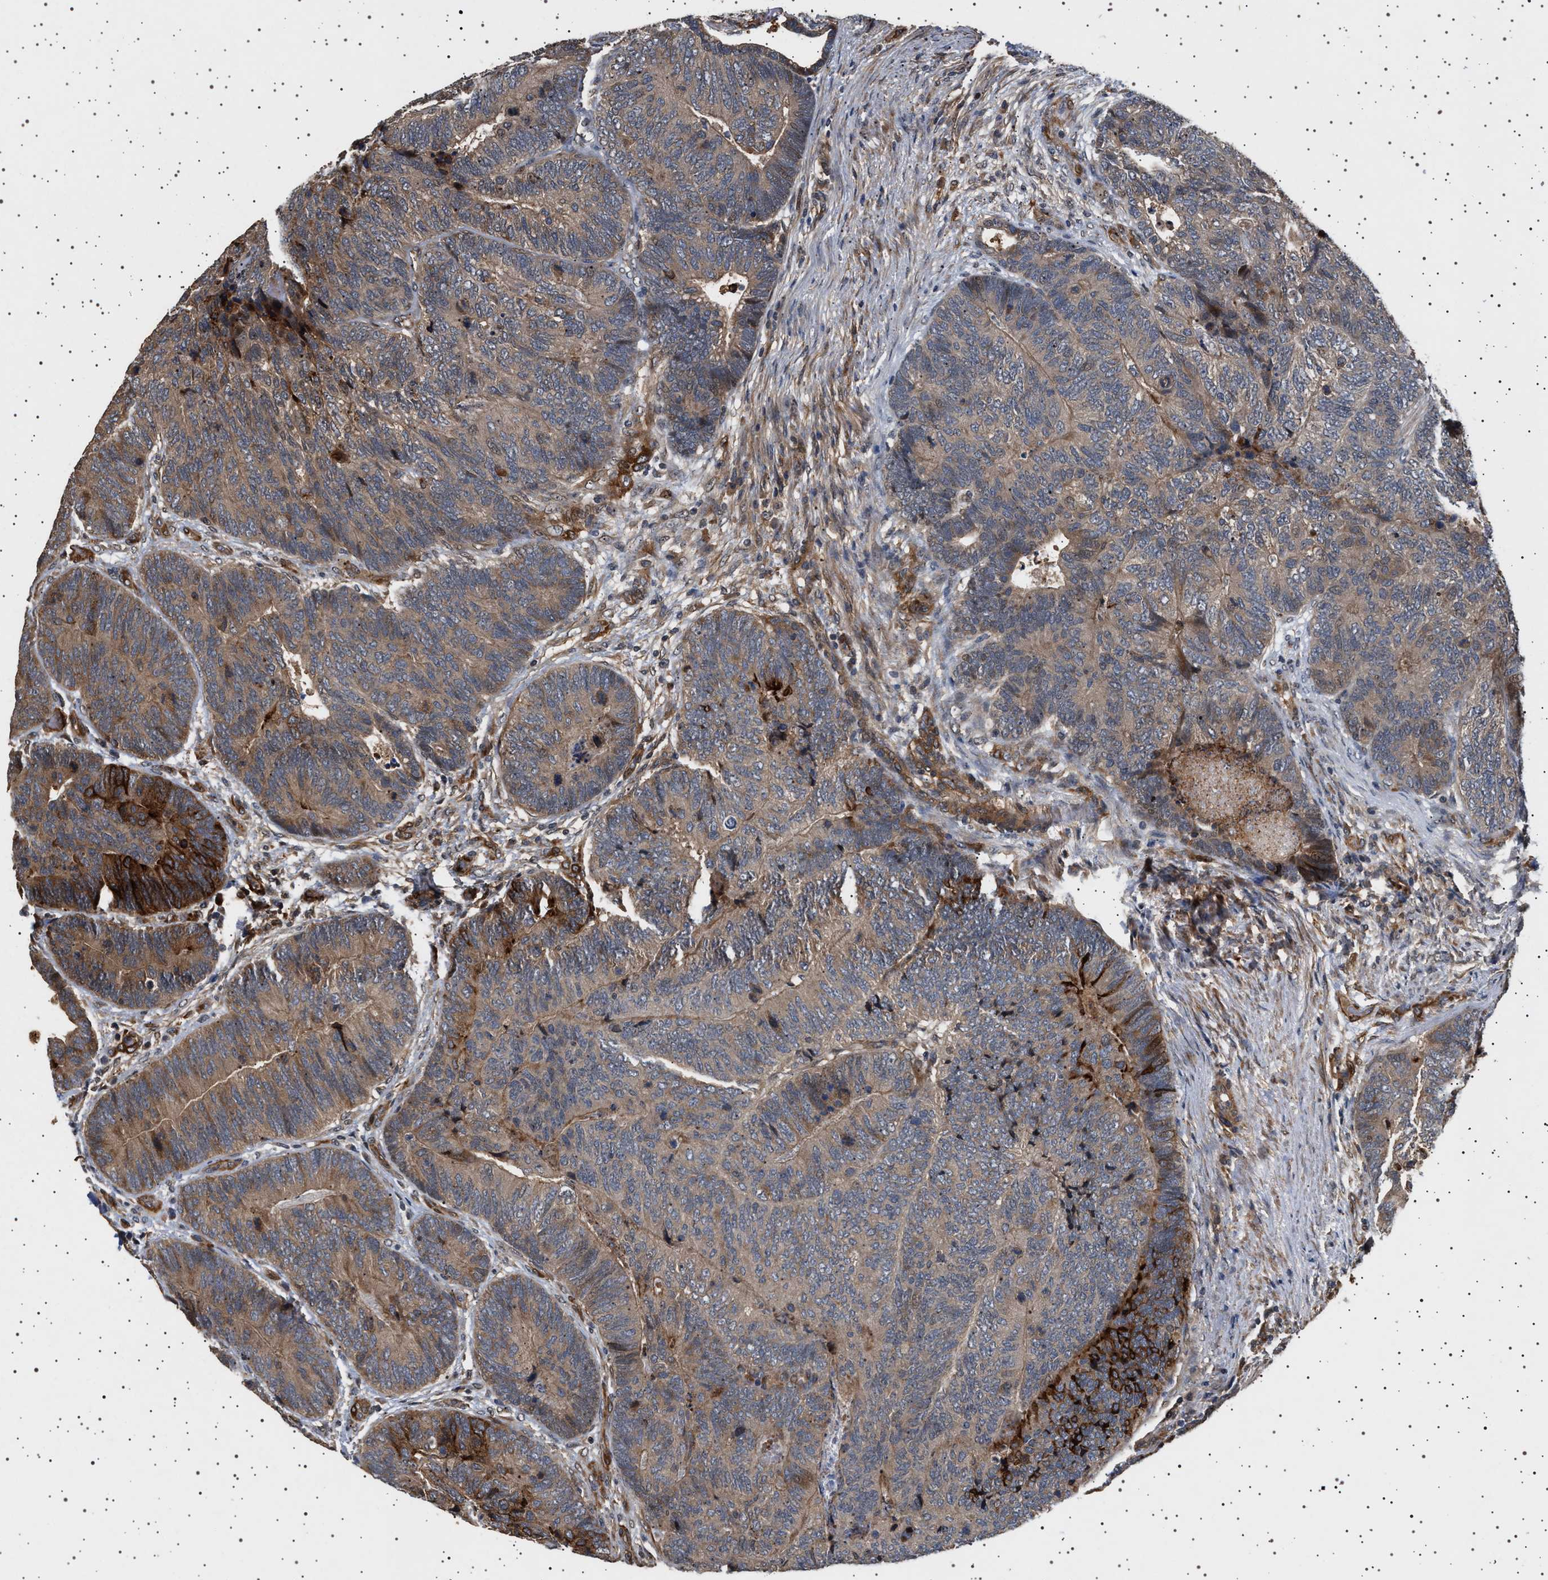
{"staining": {"intensity": "weak", "quantity": ">75%", "location": "cytoplasmic/membranous"}, "tissue": "colorectal cancer", "cell_type": "Tumor cells", "image_type": "cancer", "snomed": [{"axis": "morphology", "description": "Adenocarcinoma, NOS"}, {"axis": "topography", "description": "Colon"}], "caption": "Weak cytoplasmic/membranous positivity for a protein is identified in approximately >75% of tumor cells of adenocarcinoma (colorectal) using immunohistochemistry.", "gene": "GUCY1B1", "patient": {"sex": "female", "age": 67}}